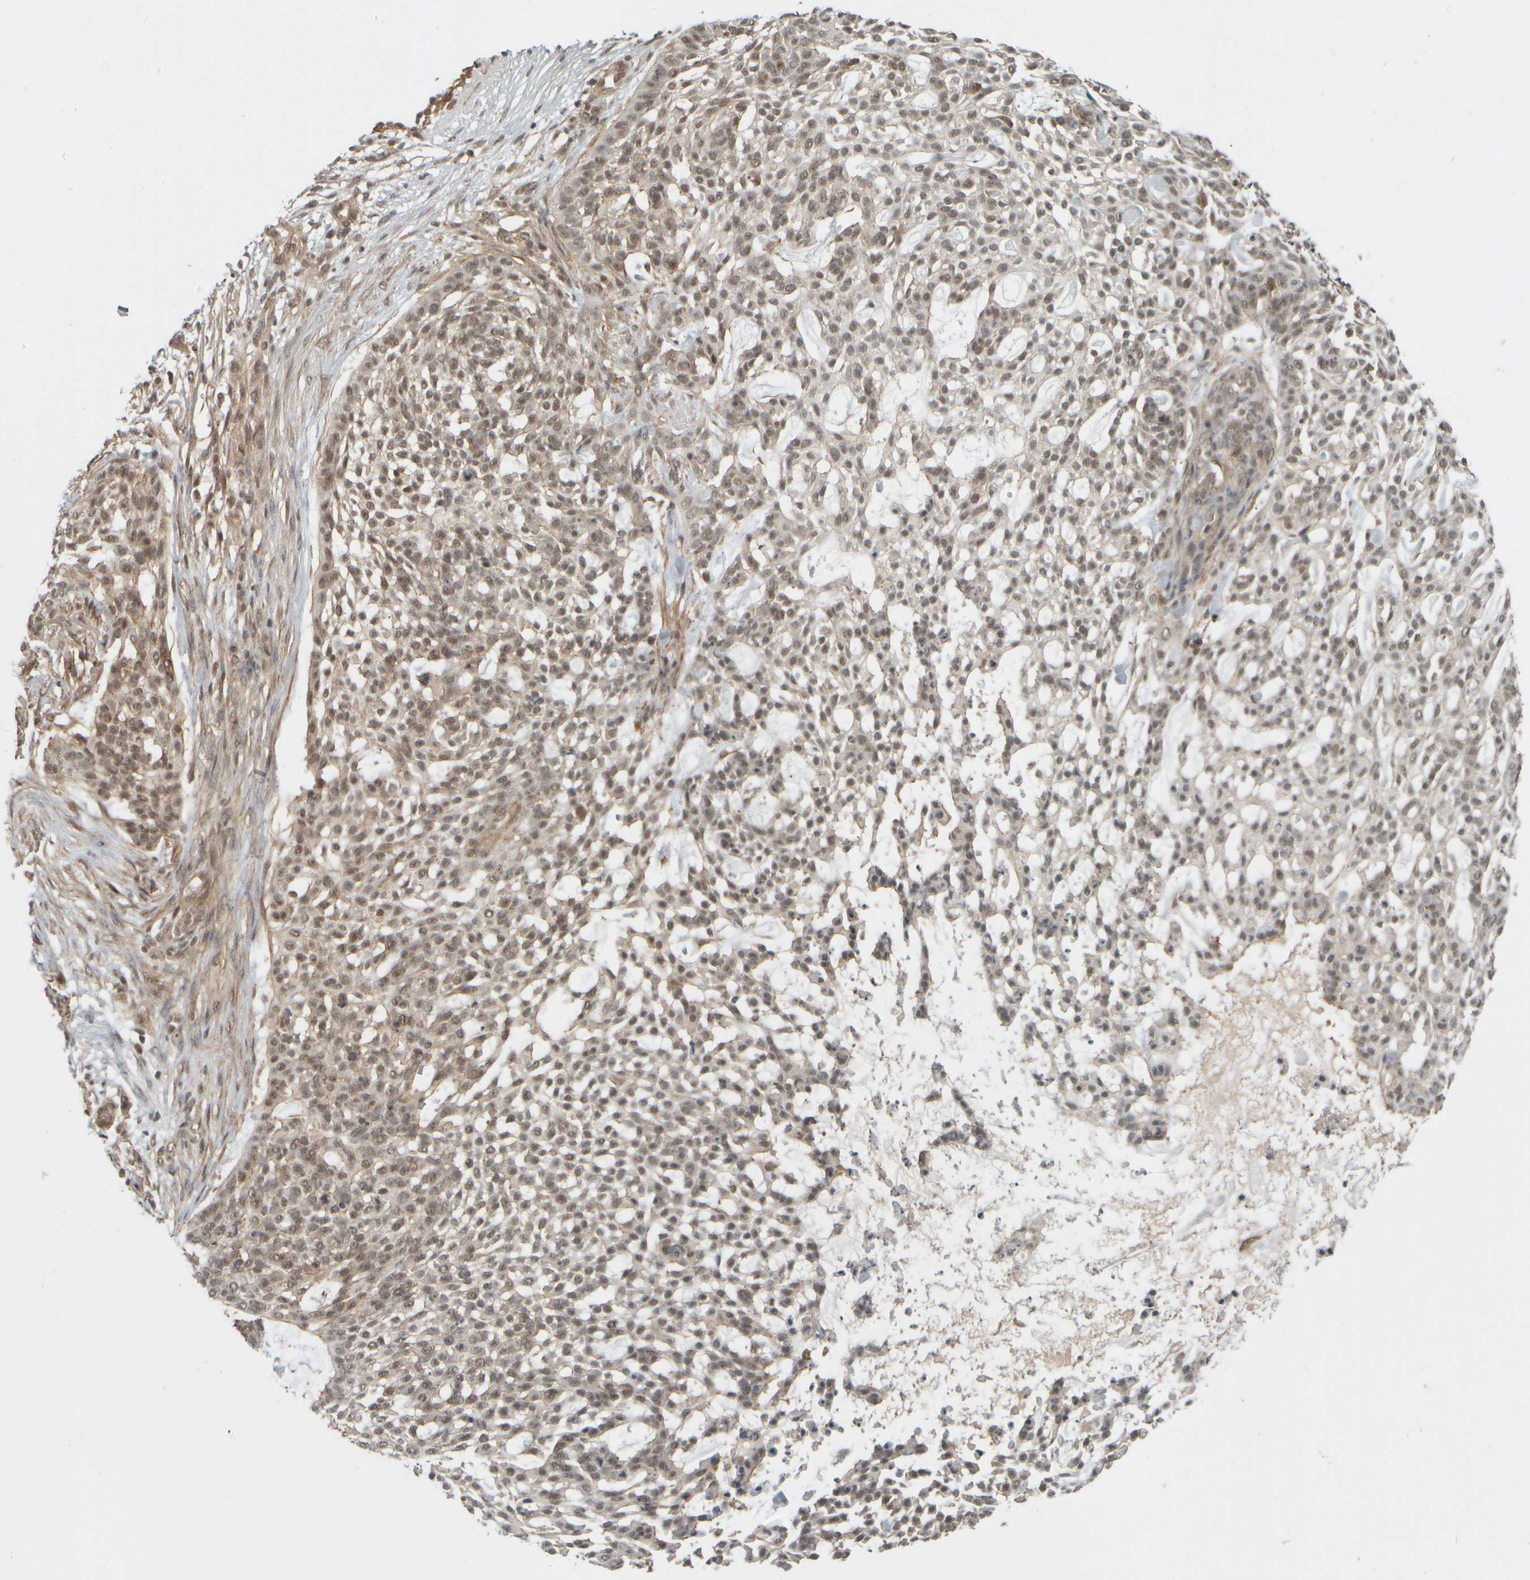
{"staining": {"intensity": "weak", "quantity": "25%-75%", "location": "cytoplasmic/membranous,nuclear"}, "tissue": "skin cancer", "cell_type": "Tumor cells", "image_type": "cancer", "snomed": [{"axis": "morphology", "description": "Basal cell carcinoma"}, {"axis": "topography", "description": "Skin"}], "caption": "This is an image of IHC staining of skin cancer (basal cell carcinoma), which shows weak positivity in the cytoplasmic/membranous and nuclear of tumor cells.", "gene": "SYNRG", "patient": {"sex": "female", "age": 64}}